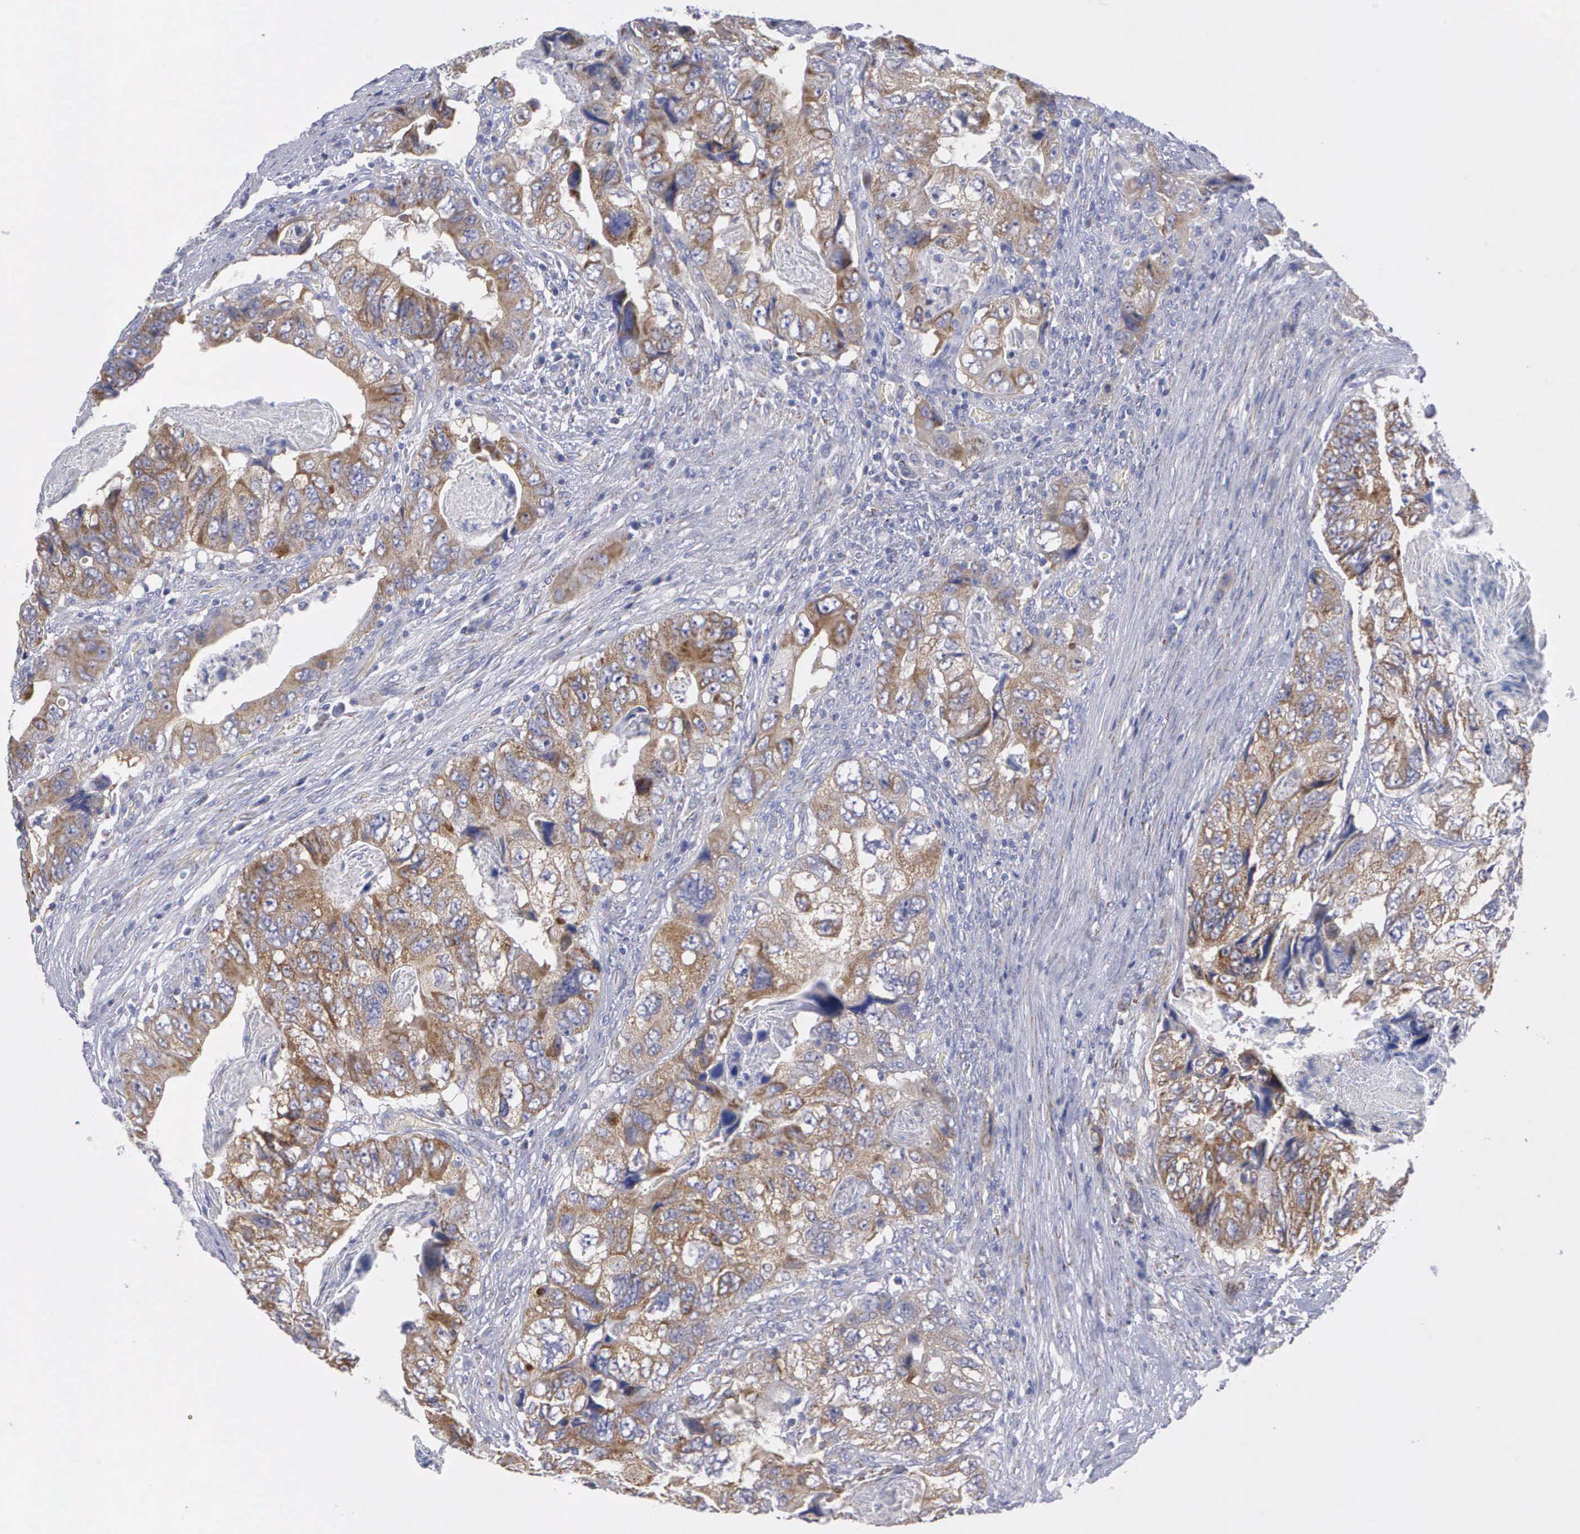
{"staining": {"intensity": "moderate", "quantity": ">75%", "location": "cytoplasmic/membranous"}, "tissue": "colorectal cancer", "cell_type": "Tumor cells", "image_type": "cancer", "snomed": [{"axis": "morphology", "description": "Adenocarcinoma, NOS"}, {"axis": "topography", "description": "Rectum"}], "caption": "Approximately >75% of tumor cells in colorectal adenocarcinoma demonstrate moderate cytoplasmic/membranous protein positivity as visualized by brown immunohistochemical staining.", "gene": "APOOL", "patient": {"sex": "female", "age": 82}}